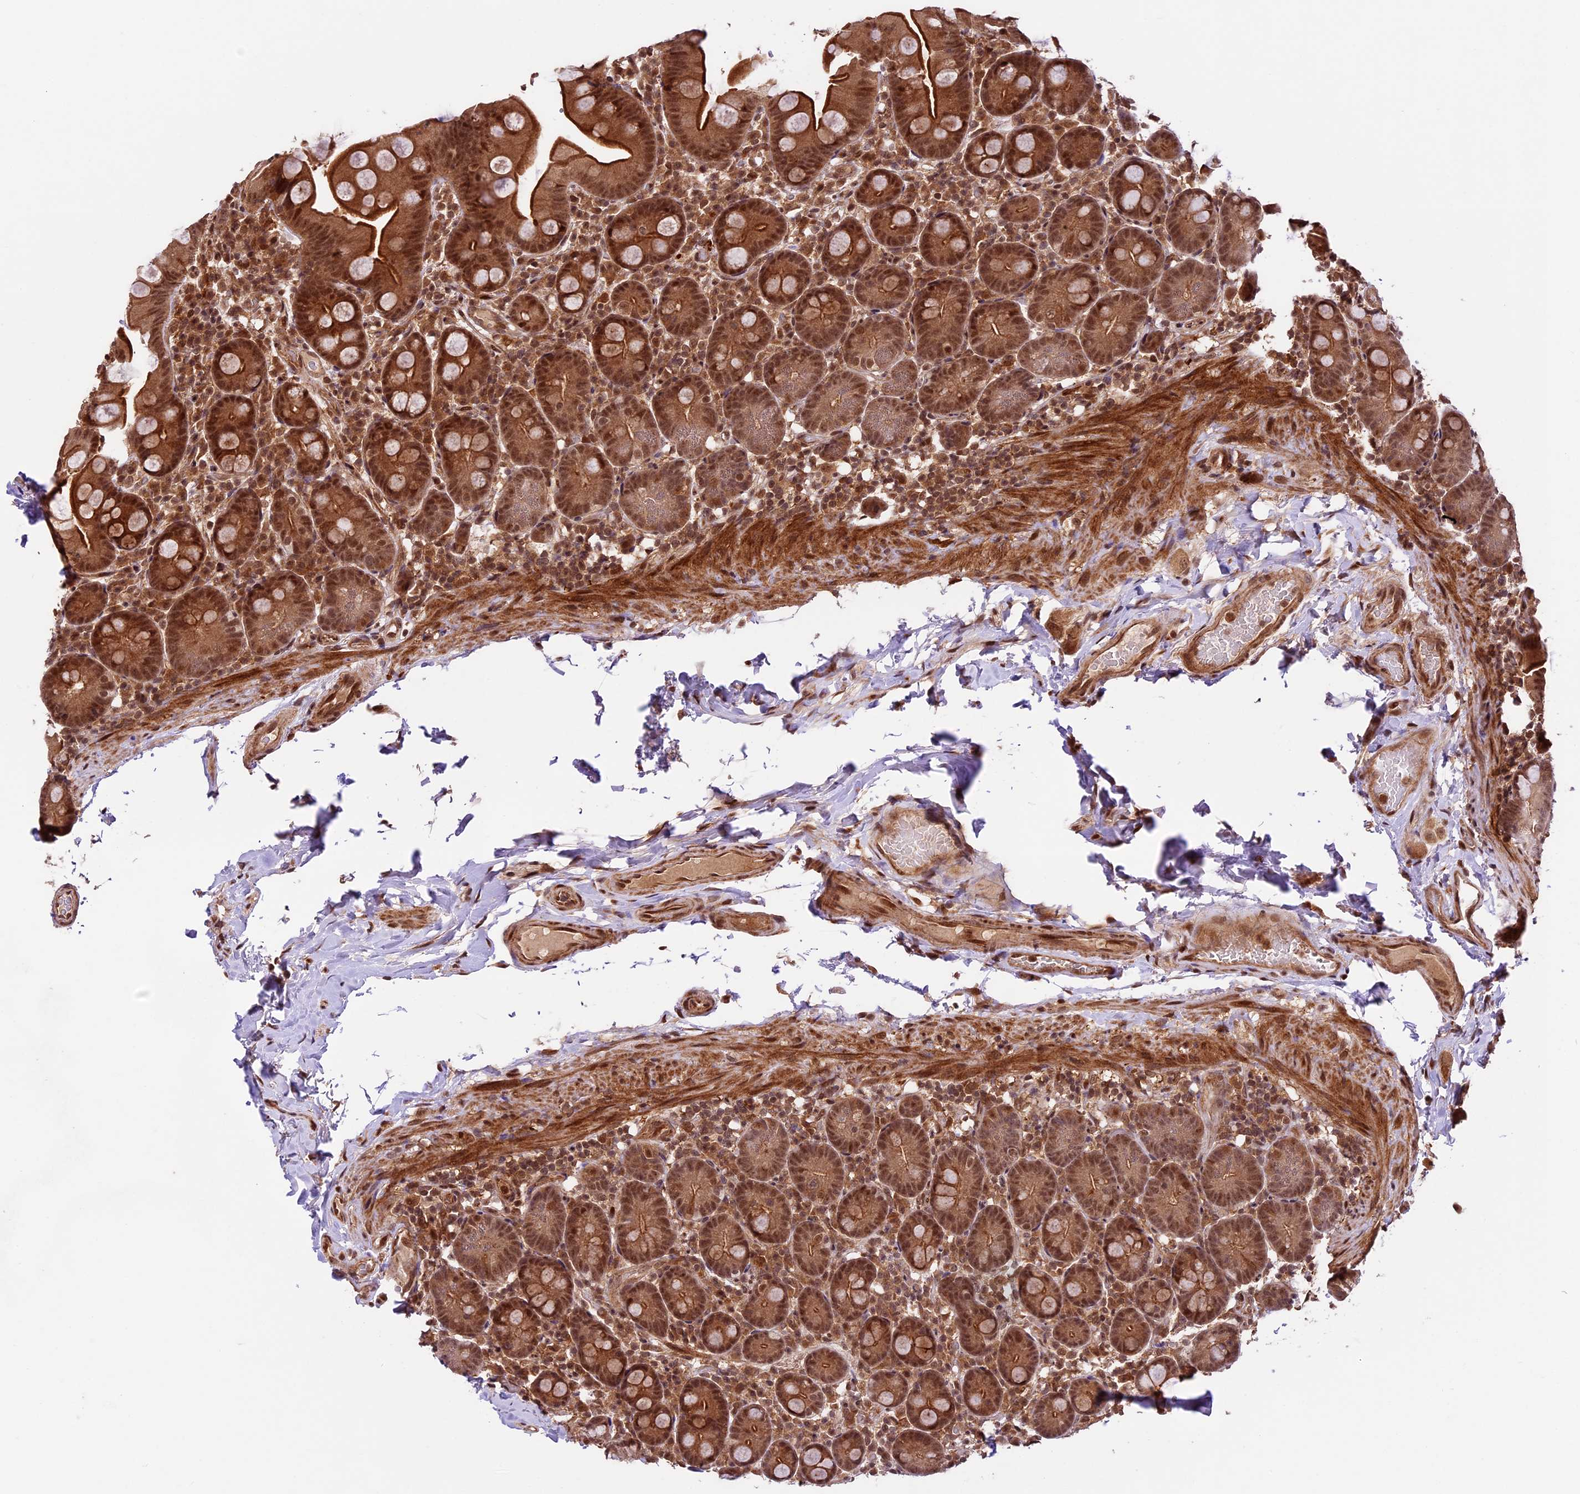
{"staining": {"intensity": "strong", "quantity": ">75%", "location": "cytoplasmic/membranous,nuclear"}, "tissue": "small intestine", "cell_type": "Glandular cells", "image_type": "normal", "snomed": [{"axis": "morphology", "description": "Normal tissue, NOS"}, {"axis": "topography", "description": "Small intestine"}], "caption": "Normal small intestine was stained to show a protein in brown. There is high levels of strong cytoplasmic/membranous,nuclear positivity in about >75% of glandular cells. (DAB IHC, brown staining for protein, blue staining for nuclei).", "gene": "DHX38", "patient": {"sex": "female", "age": 68}}